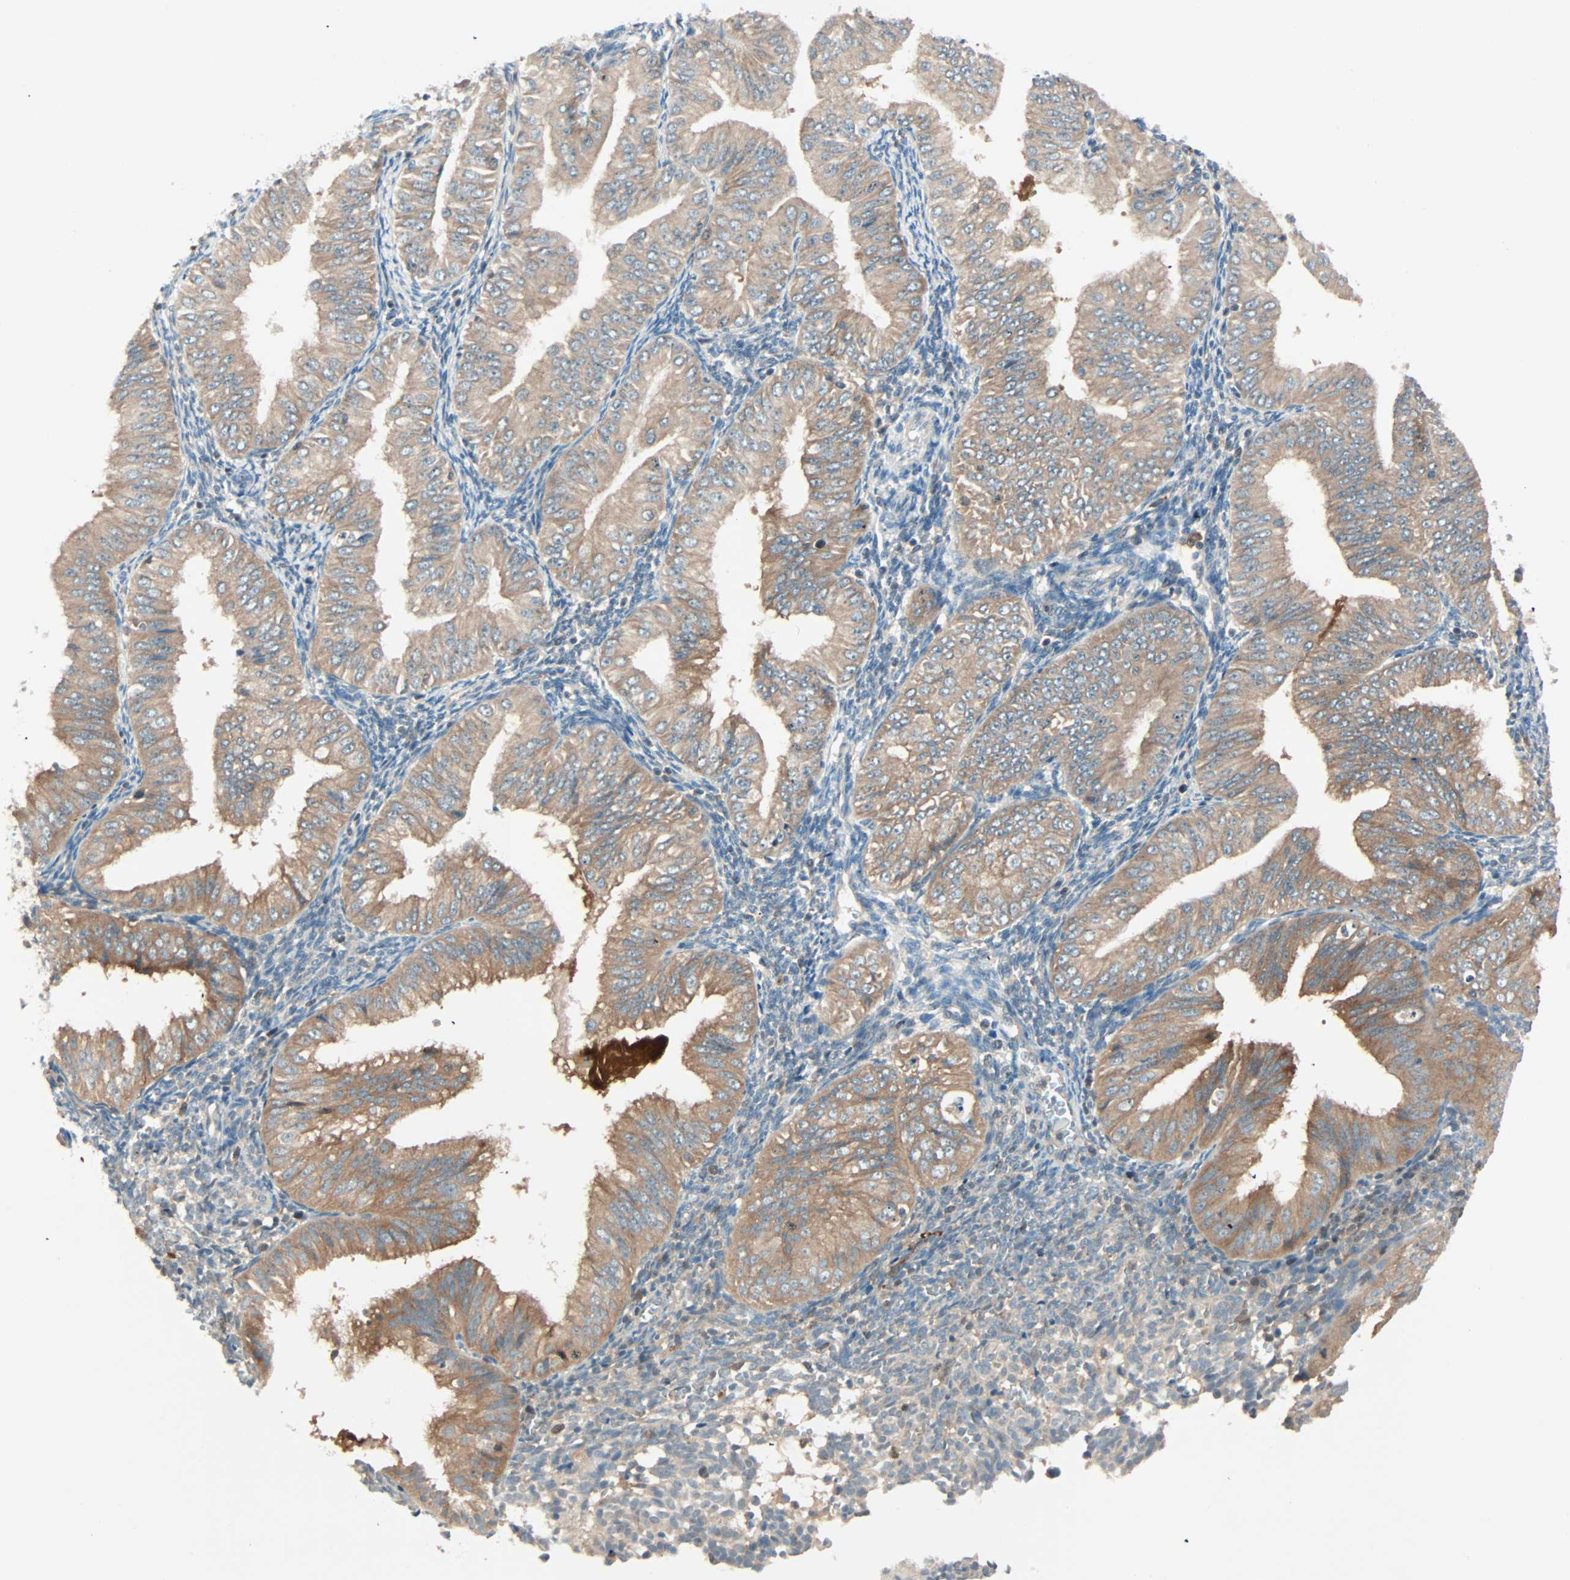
{"staining": {"intensity": "moderate", "quantity": ">75%", "location": "cytoplasmic/membranous"}, "tissue": "endometrial cancer", "cell_type": "Tumor cells", "image_type": "cancer", "snomed": [{"axis": "morphology", "description": "Normal tissue, NOS"}, {"axis": "morphology", "description": "Adenocarcinoma, NOS"}, {"axis": "topography", "description": "Endometrium"}], "caption": "An image of endometrial cancer stained for a protein reveals moderate cytoplasmic/membranous brown staining in tumor cells.", "gene": "SMIM8", "patient": {"sex": "female", "age": 53}}